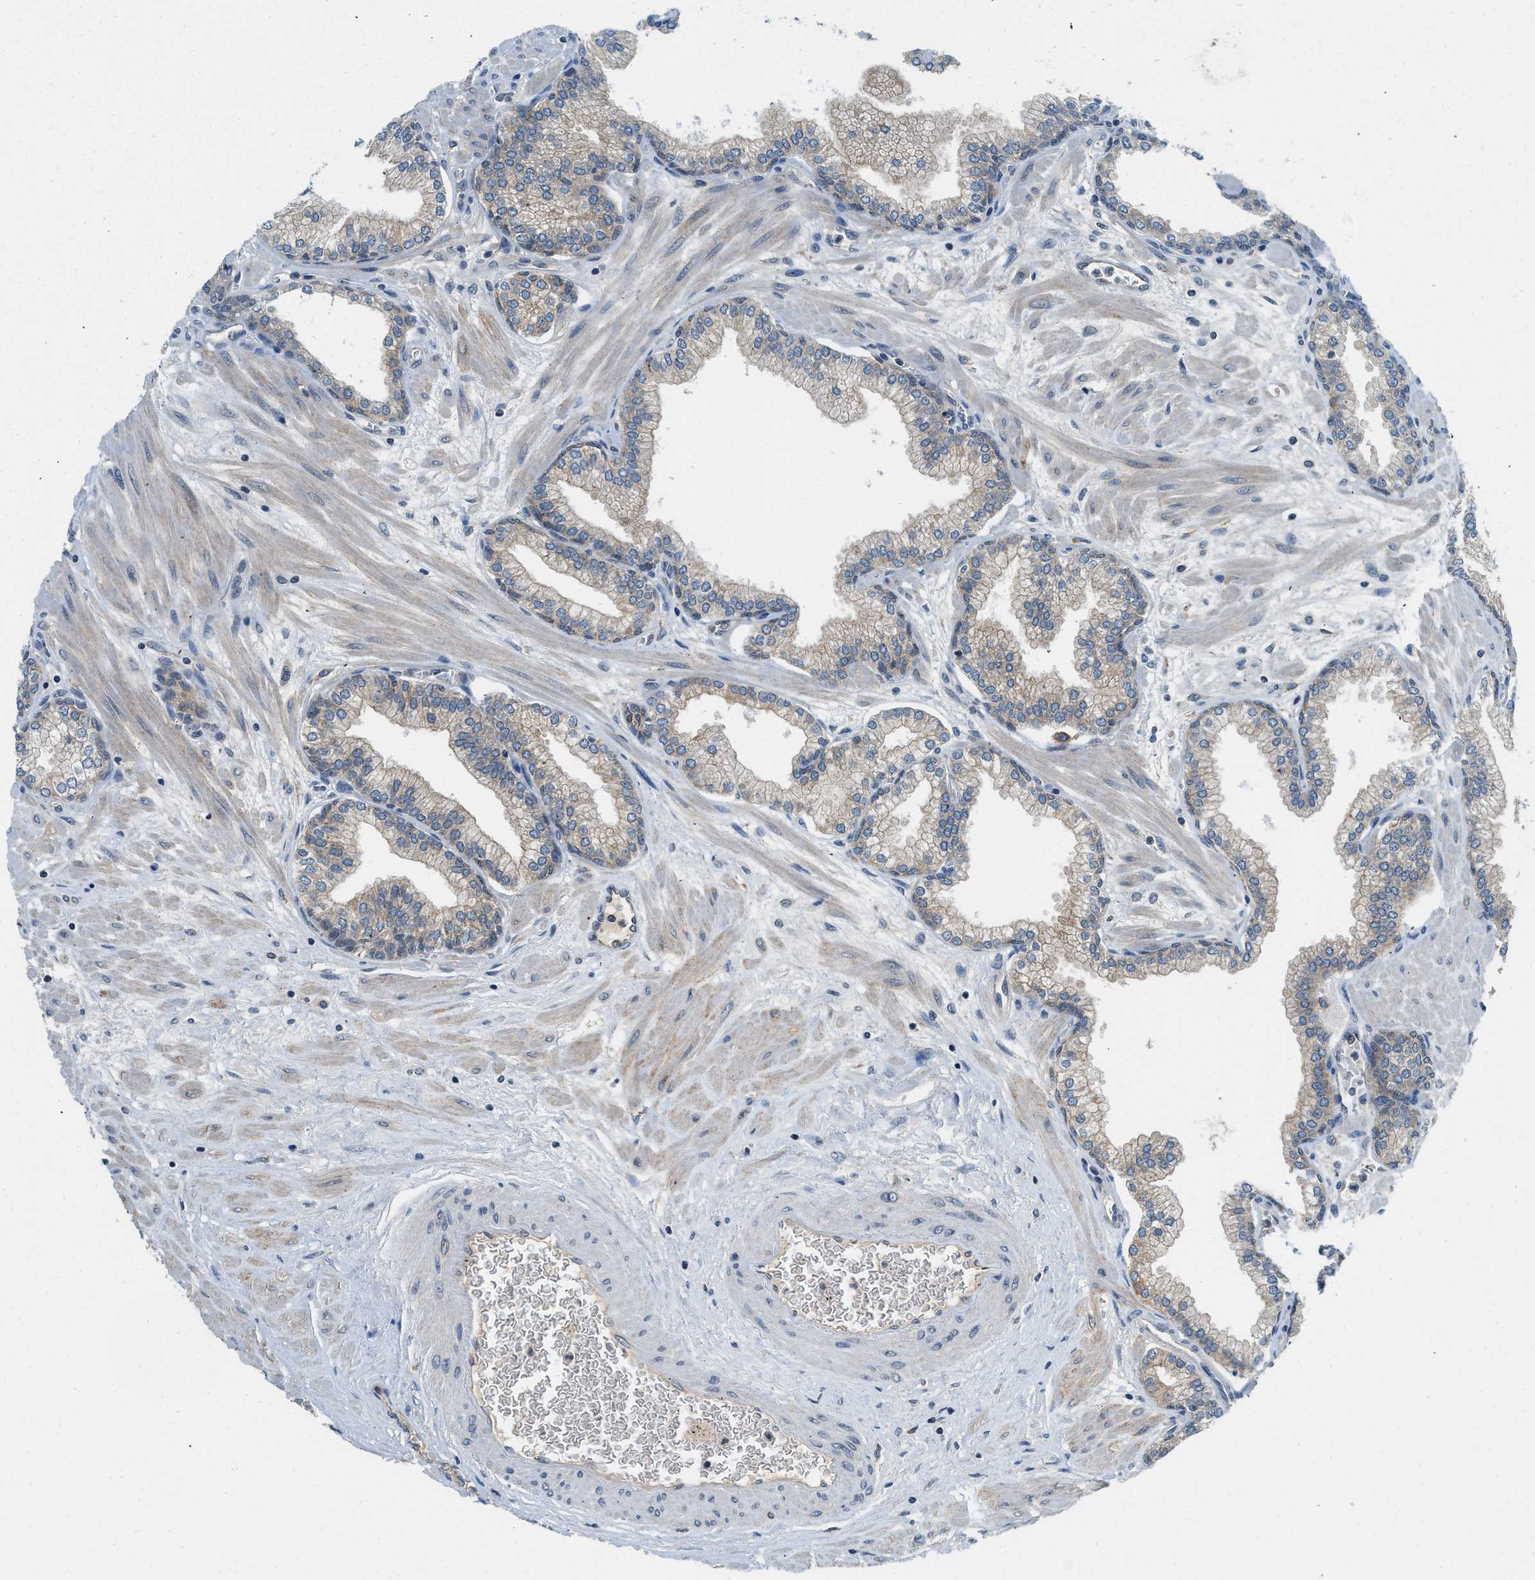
{"staining": {"intensity": "weak", "quantity": ">75%", "location": "cytoplasmic/membranous"}, "tissue": "prostate", "cell_type": "Glandular cells", "image_type": "normal", "snomed": [{"axis": "morphology", "description": "Normal tissue, NOS"}, {"axis": "morphology", "description": "Urothelial carcinoma, Low grade"}, {"axis": "topography", "description": "Urinary bladder"}, {"axis": "topography", "description": "Prostate"}], "caption": "A brown stain shows weak cytoplasmic/membranous staining of a protein in glandular cells of benign human prostate.", "gene": "BCAP31", "patient": {"sex": "male", "age": 60}}